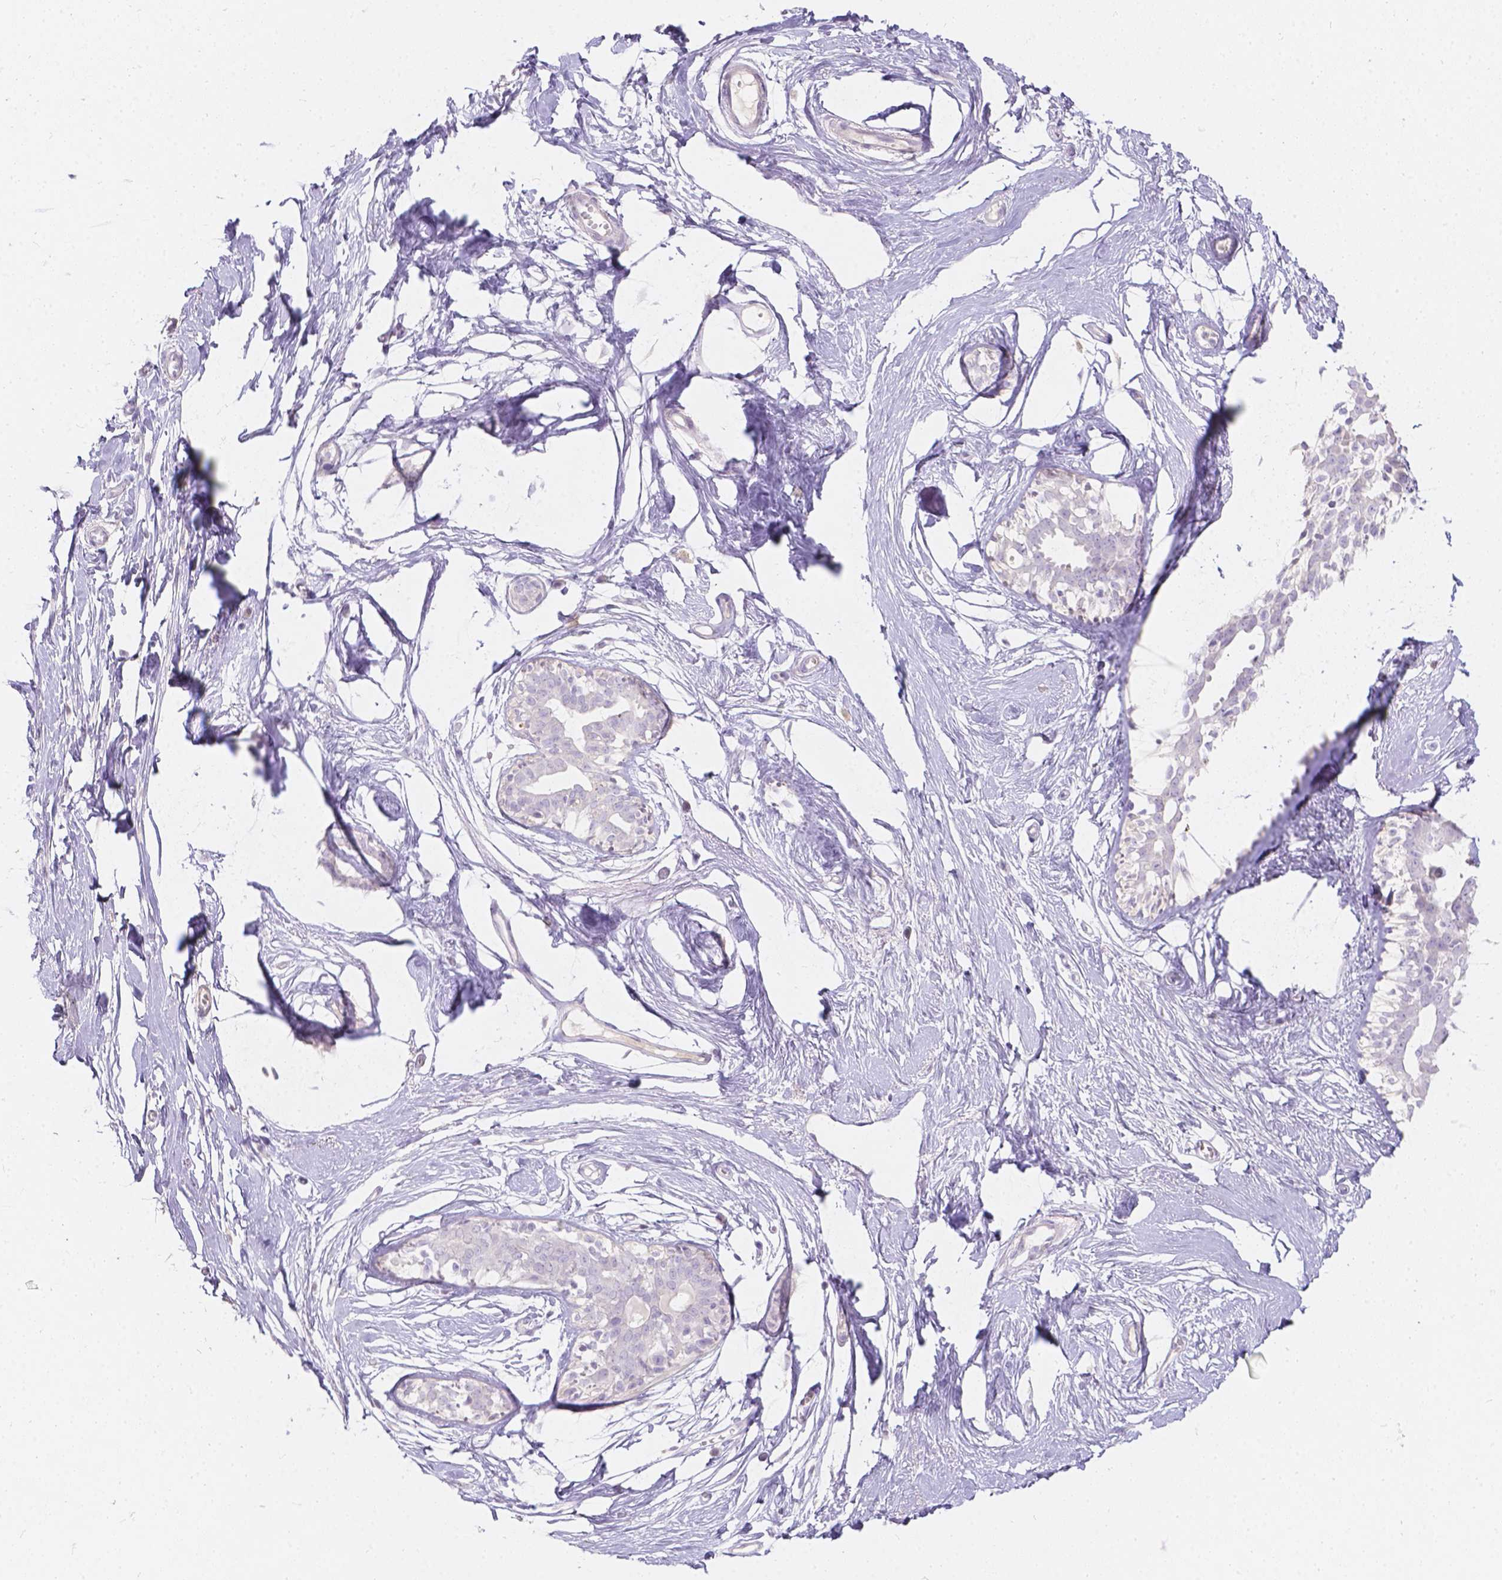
{"staining": {"intensity": "negative", "quantity": "none", "location": "none"}, "tissue": "breast", "cell_type": "Adipocytes", "image_type": "normal", "snomed": [{"axis": "morphology", "description": "Normal tissue, NOS"}, {"axis": "topography", "description": "Breast"}], "caption": "High power microscopy image of an IHC photomicrograph of unremarkable breast, revealing no significant positivity in adipocytes. (DAB (3,3'-diaminobenzidine) immunohistochemistry visualized using brightfield microscopy, high magnification).", "gene": "GAL3ST2", "patient": {"sex": "female", "age": 49}}